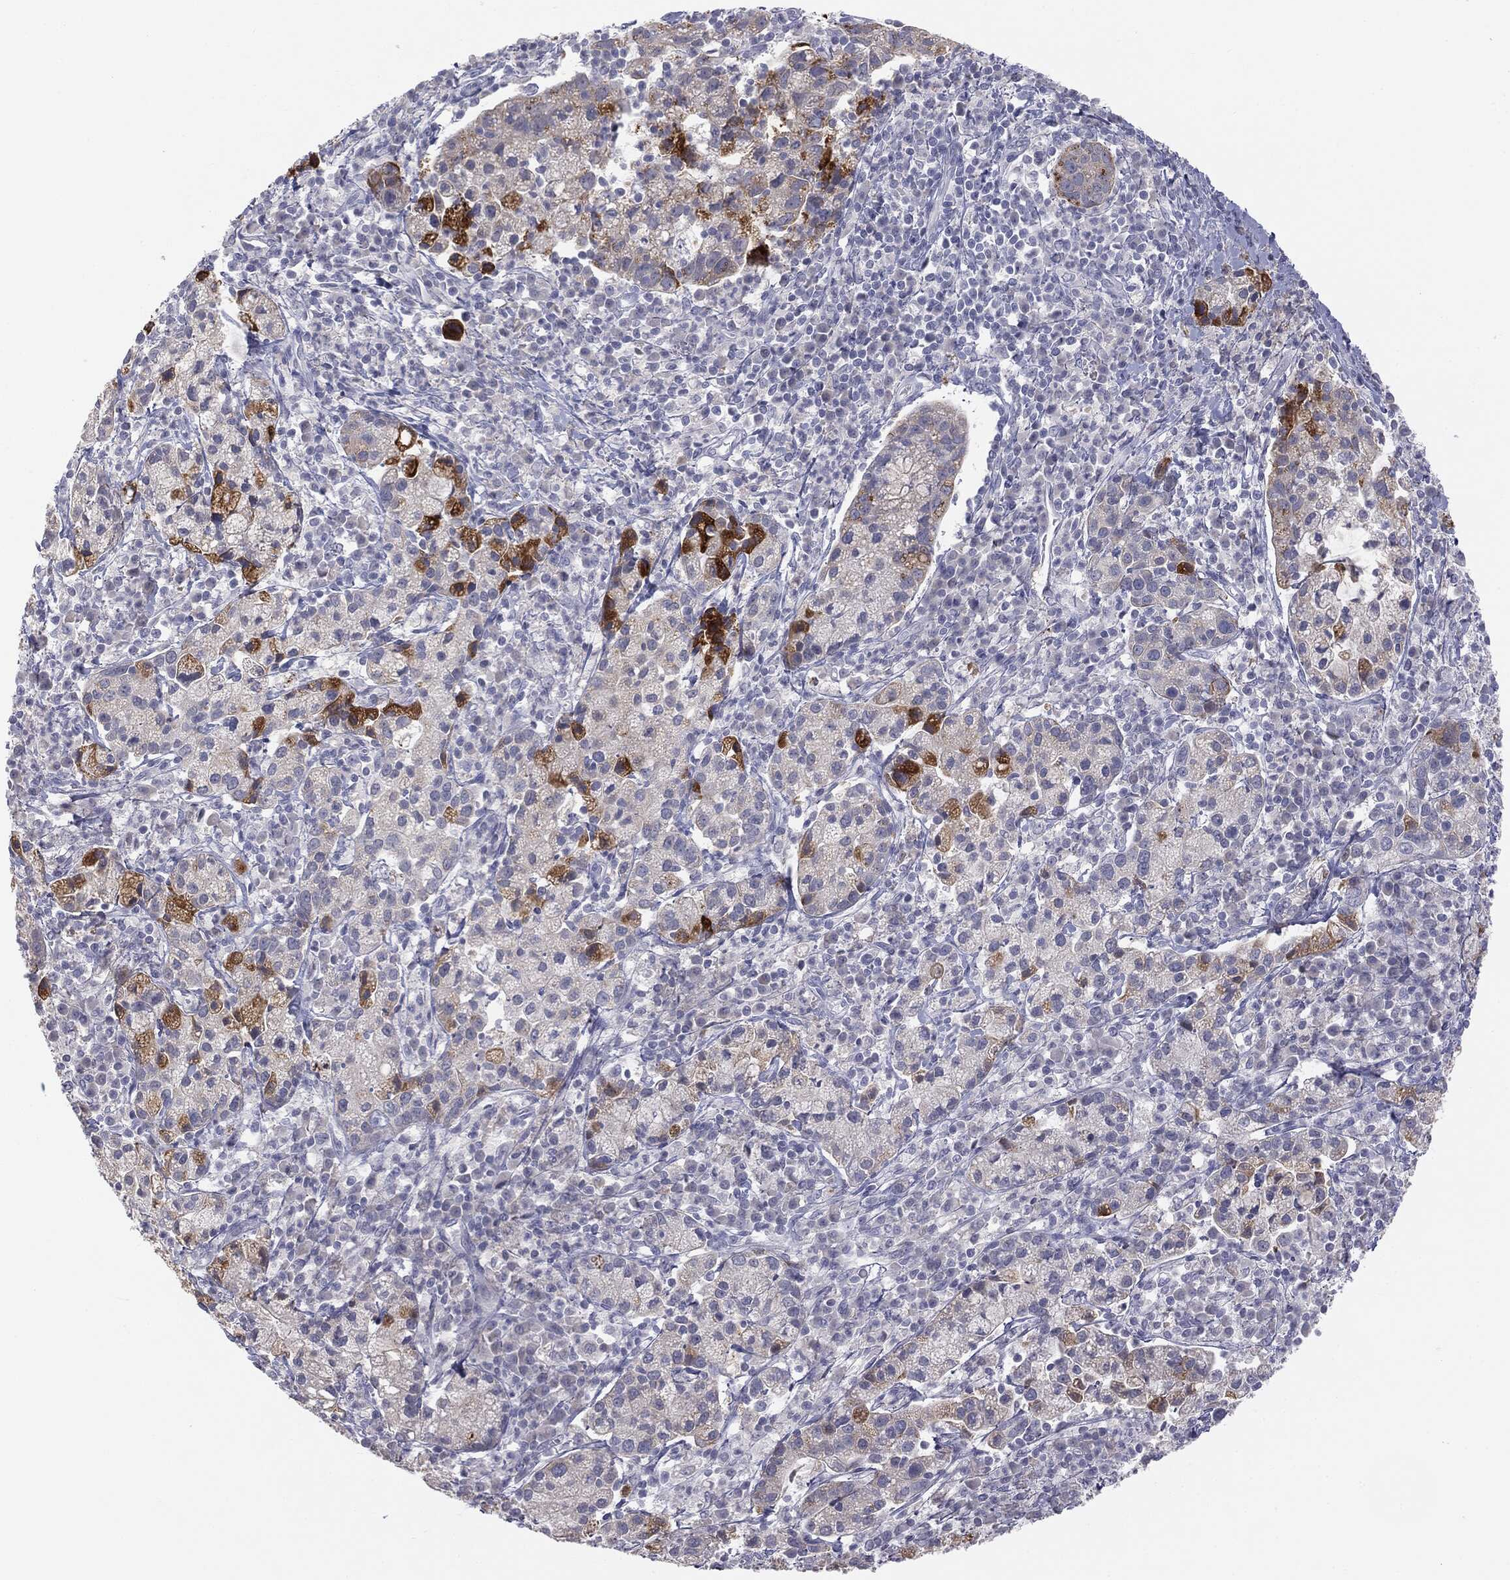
{"staining": {"intensity": "strong", "quantity": "<25%", "location": "cytoplasmic/membranous"}, "tissue": "cervical cancer", "cell_type": "Tumor cells", "image_type": "cancer", "snomed": [{"axis": "morphology", "description": "Normal tissue, NOS"}, {"axis": "morphology", "description": "Adenocarcinoma, NOS"}, {"axis": "topography", "description": "Cervix"}], "caption": "Adenocarcinoma (cervical) was stained to show a protein in brown. There is medium levels of strong cytoplasmic/membranous expression in approximately <25% of tumor cells. The protein is shown in brown color, while the nuclei are stained blue.", "gene": "MUC1", "patient": {"sex": "female", "age": 44}}